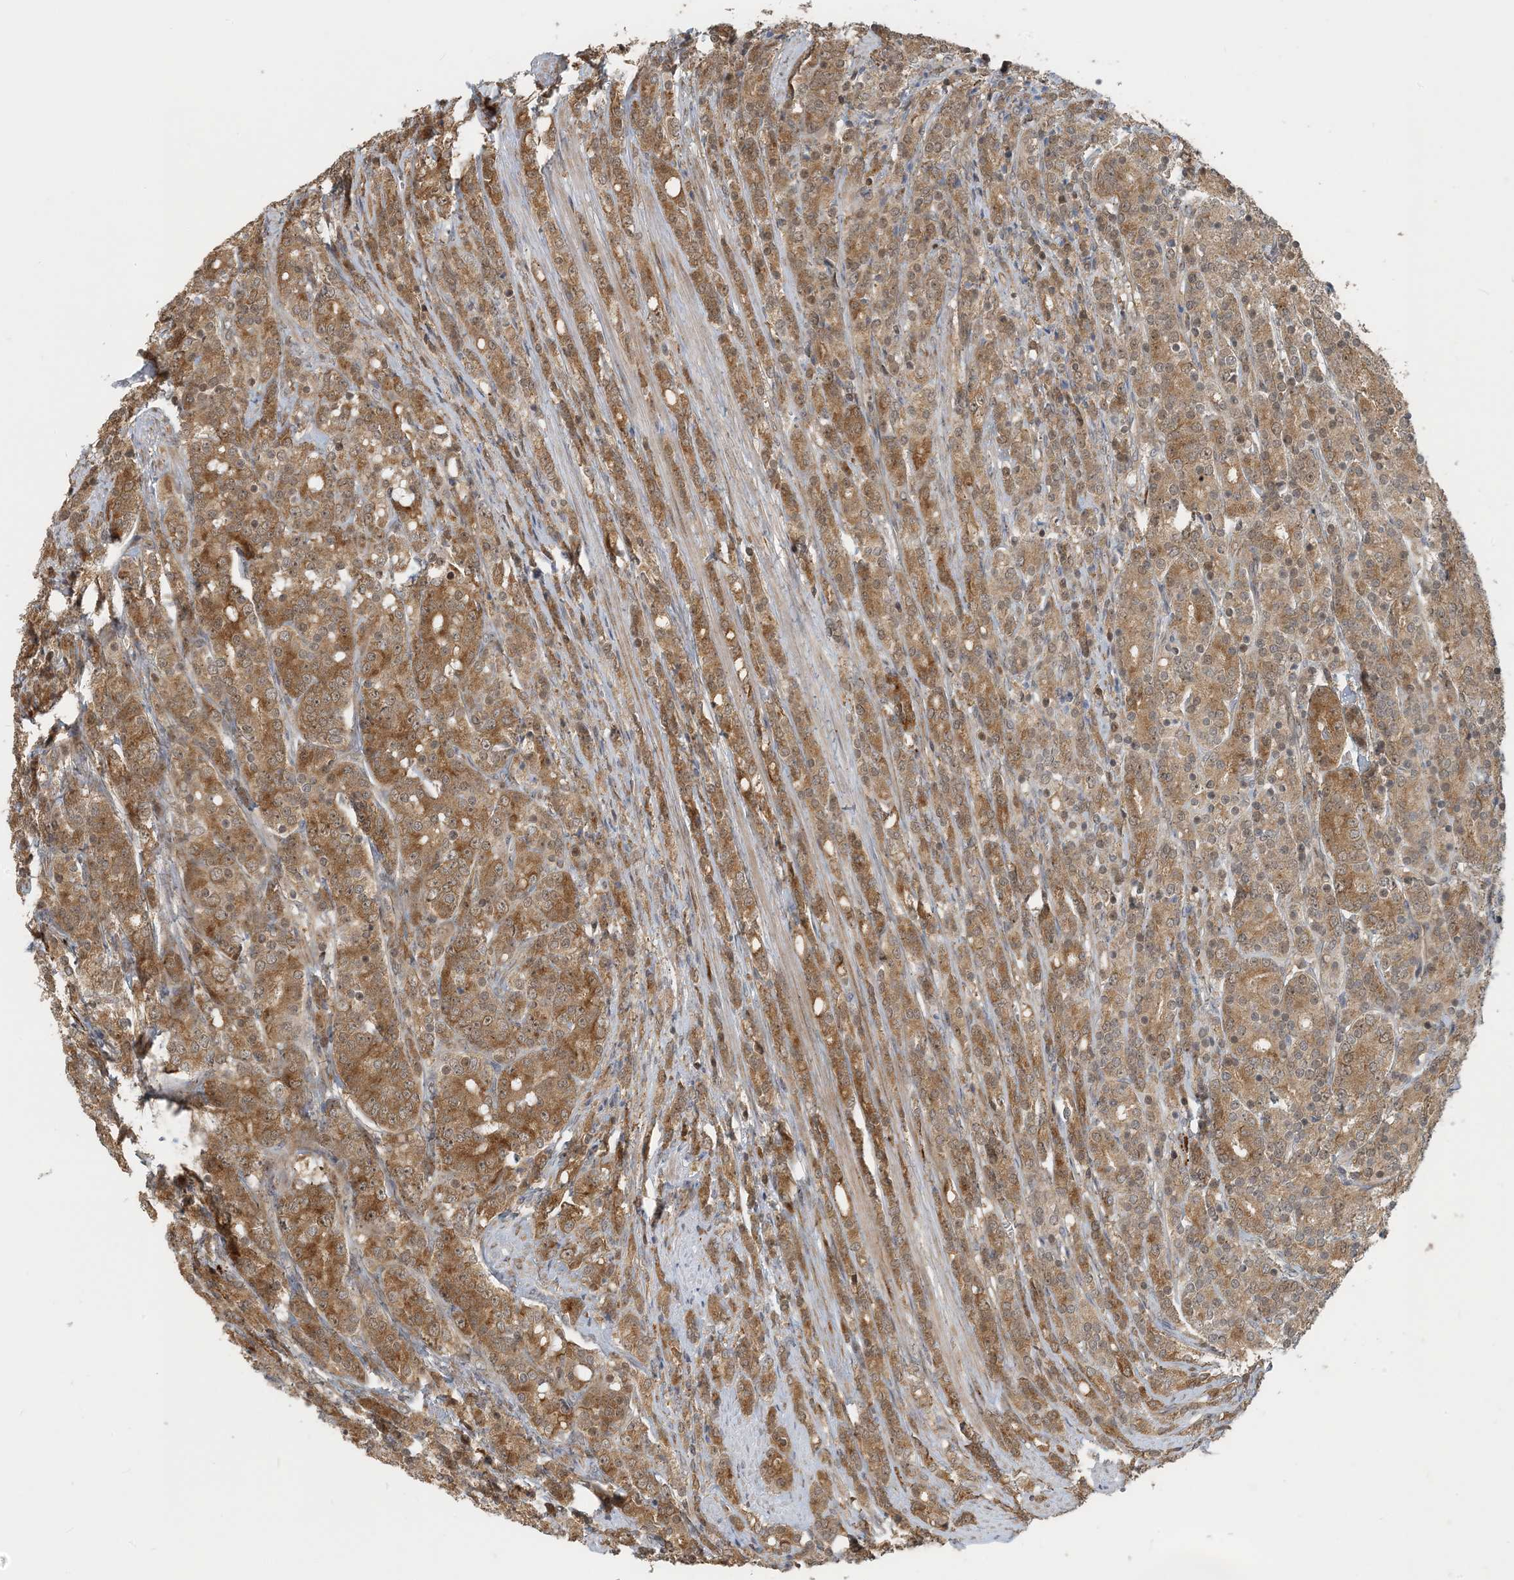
{"staining": {"intensity": "moderate", "quantity": ">75%", "location": "cytoplasmic/membranous"}, "tissue": "prostate cancer", "cell_type": "Tumor cells", "image_type": "cancer", "snomed": [{"axis": "morphology", "description": "Adenocarcinoma, High grade"}, {"axis": "topography", "description": "Prostate"}], "caption": "Prostate cancer stained with a protein marker displays moderate staining in tumor cells.", "gene": "ZBTB3", "patient": {"sex": "male", "age": 62}}